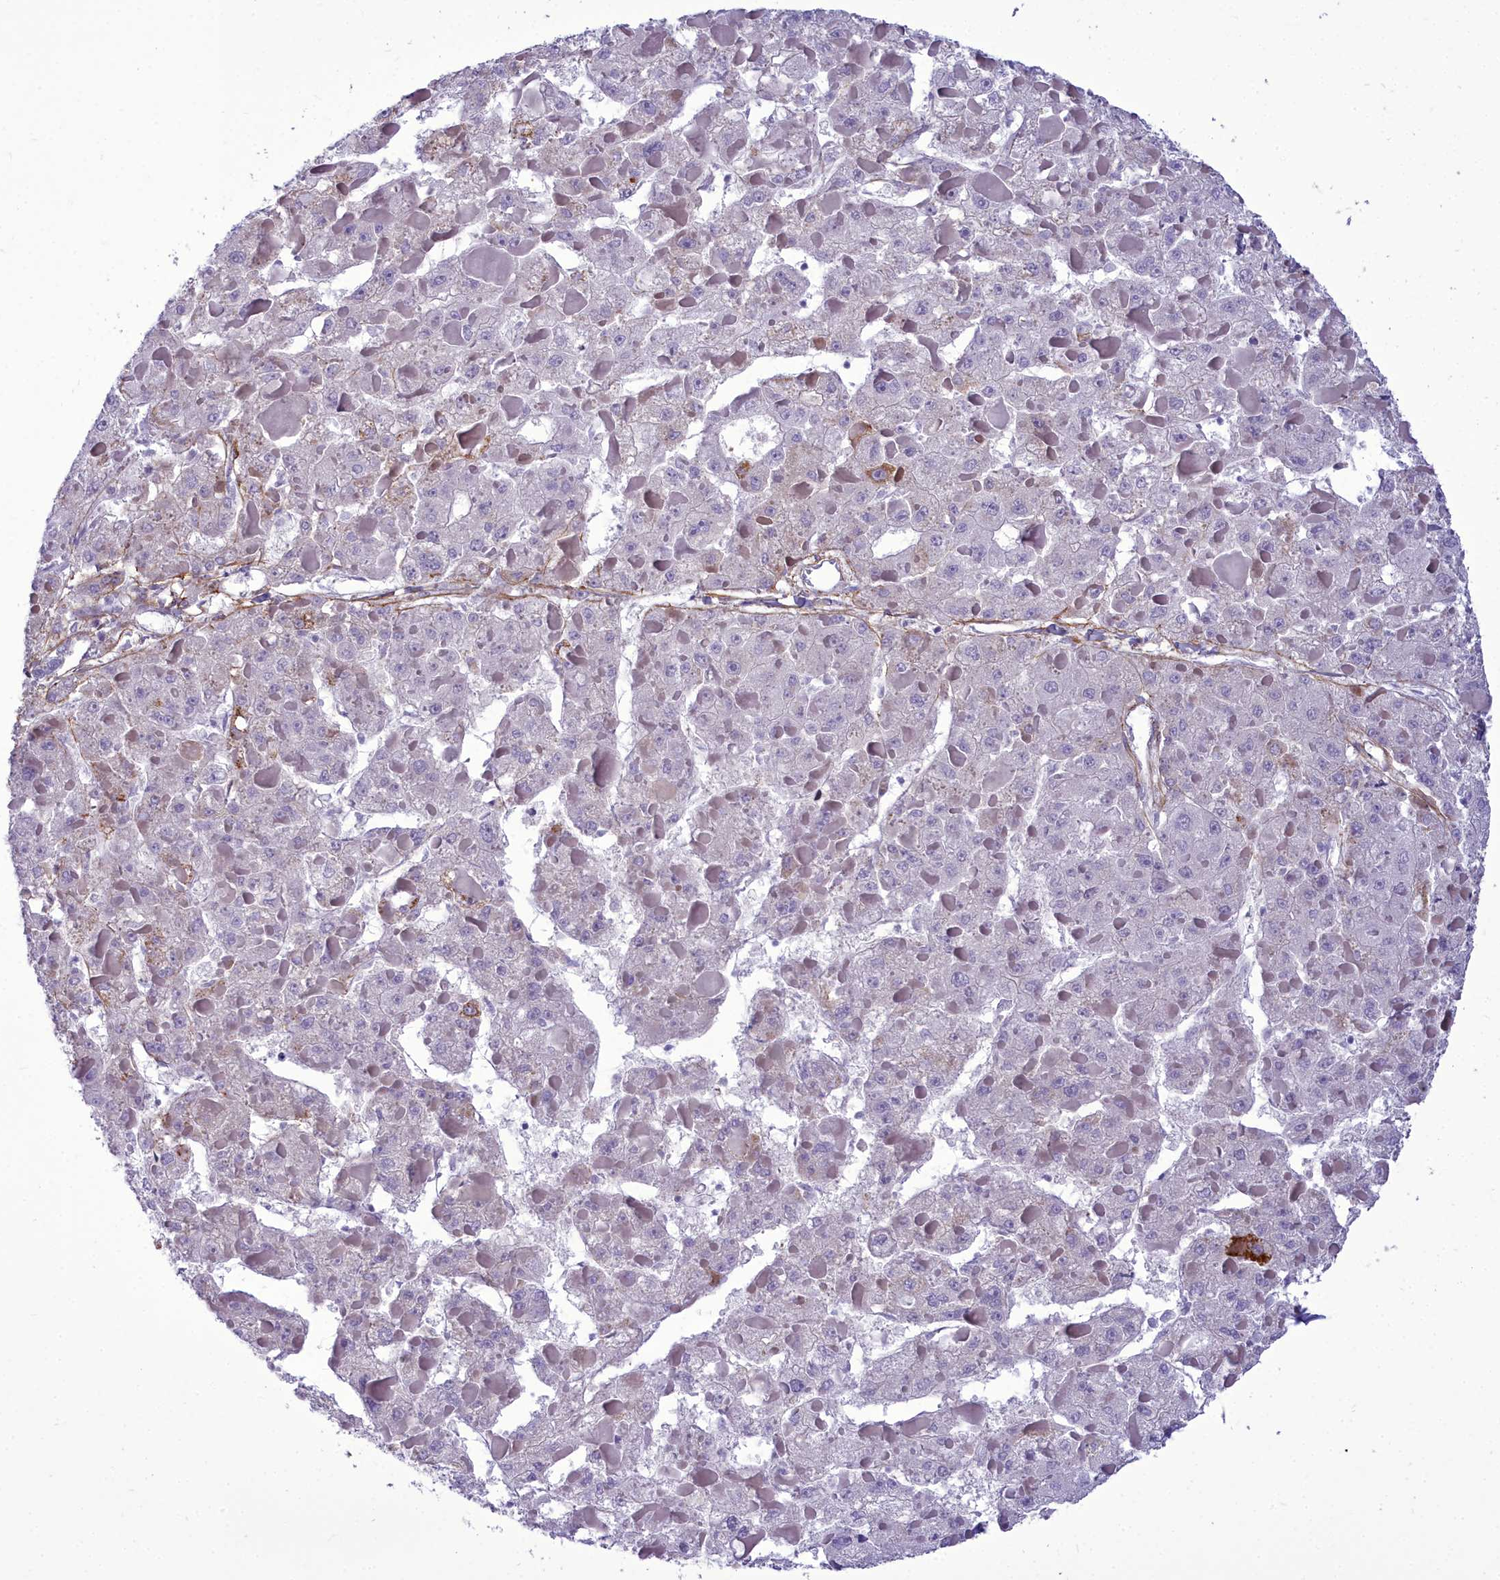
{"staining": {"intensity": "moderate", "quantity": "<25%", "location": "cytoplasmic/membranous"}, "tissue": "liver cancer", "cell_type": "Tumor cells", "image_type": "cancer", "snomed": [{"axis": "morphology", "description": "Carcinoma, Hepatocellular, NOS"}, {"axis": "topography", "description": "Liver"}], "caption": "The image demonstrates immunohistochemical staining of hepatocellular carcinoma (liver). There is moderate cytoplasmic/membranous positivity is identified in about <25% of tumor cells.", "gene": "OSTN", "patient": {"sex": "female", "age": 73}}